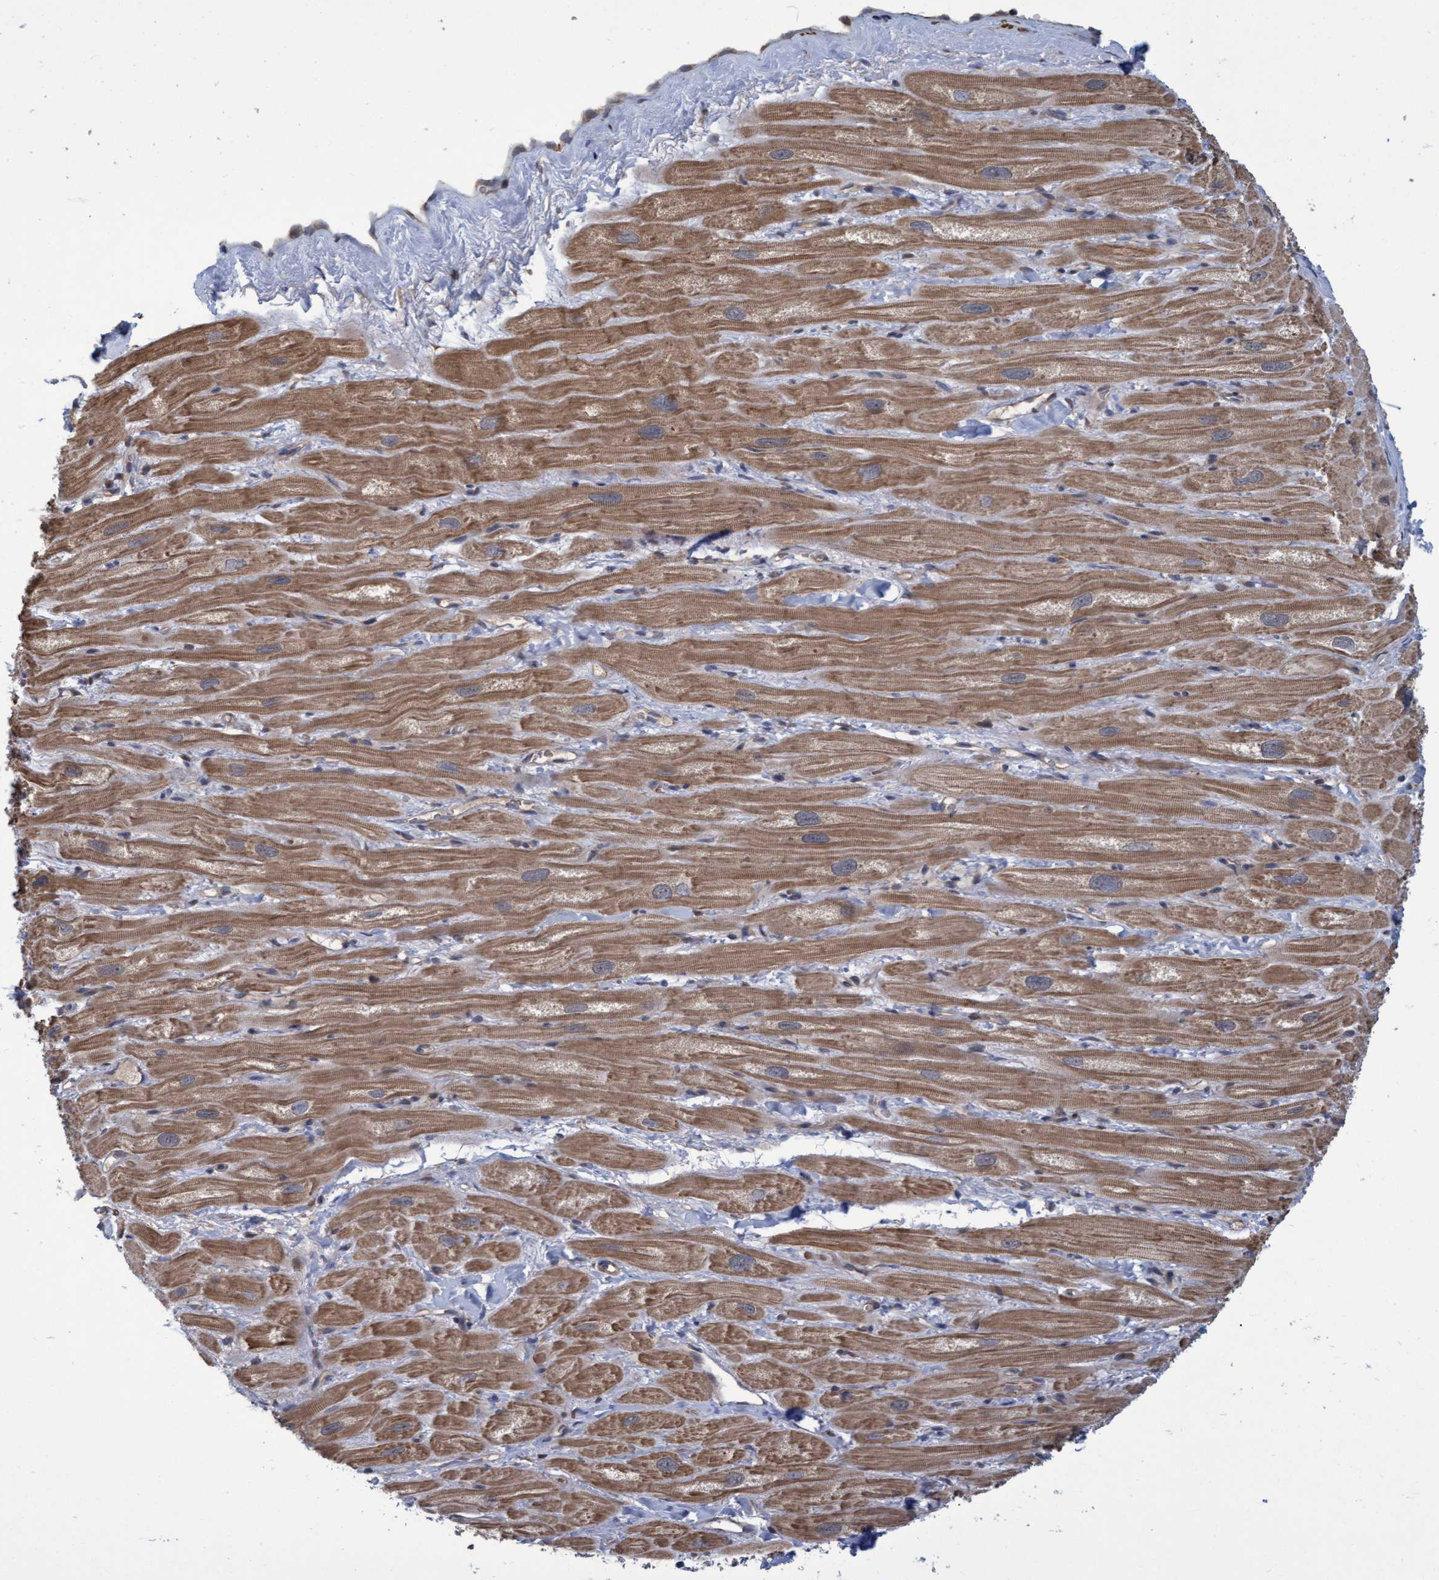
{"staining": {"intensity": "moderate", "quantity": ">75%", "location": "cytoplasmic/membranous"}, "tissue": "heart muscle", "cell_type": "Cardiomyocytes", "image_type": "normal", "snomed": [{"axis": "morphology", "description": "Normal tissue, NOS"}, {"axis": "topography", "description": "Heart"}], "caption": "DAB (3,3'-diaminobenzidine) immunohistochemical staining of normal heart muscle reveals moderate cytoplasmic/membranous protein staining in about >75% of cardiomyocytes.", "gene": "NAA15", "patient": {"sex": "male", "age": 49}}